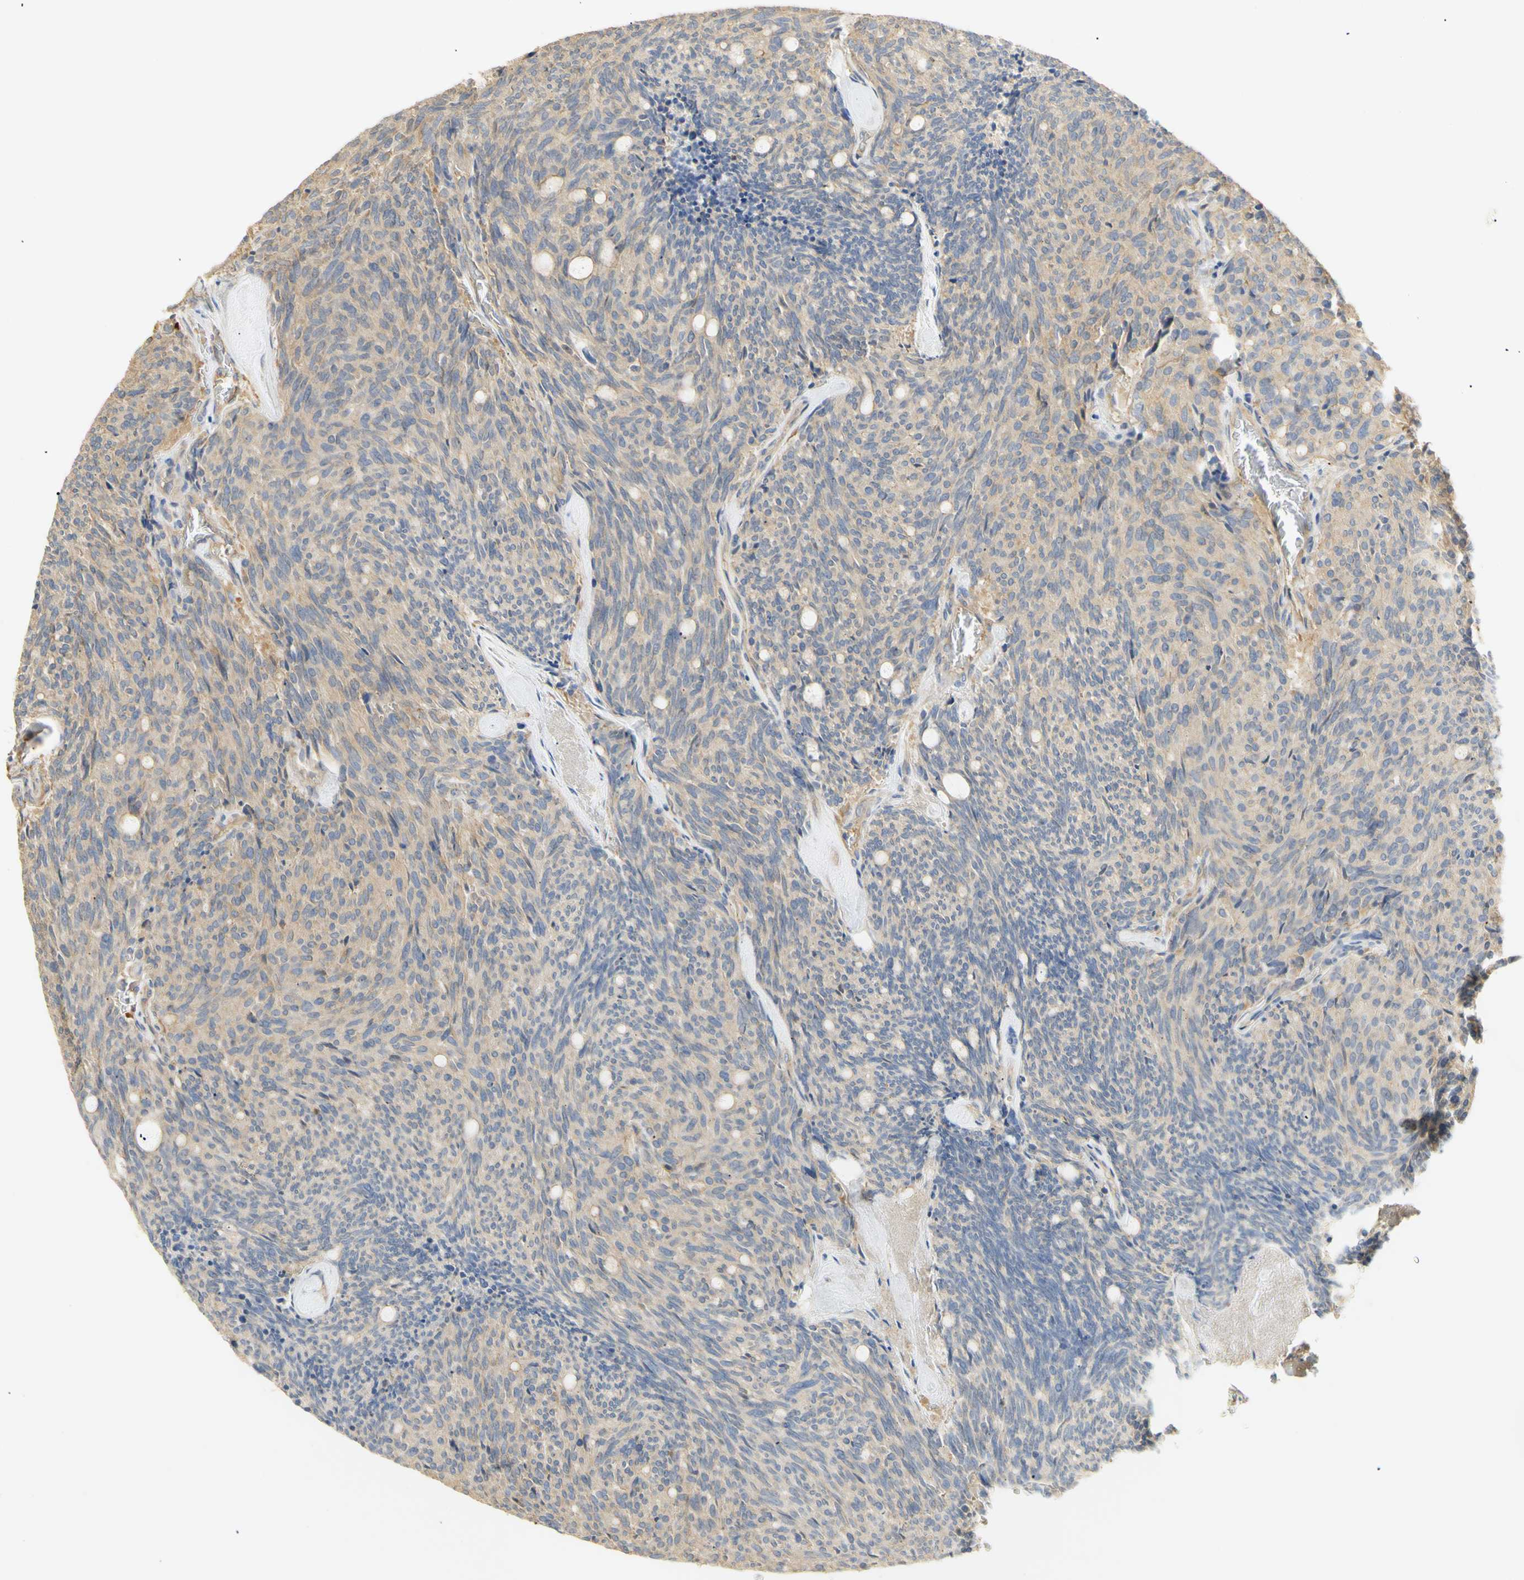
{"staining": {"intensity": "weak", "quantity": "<25%", "location": "cytoplasmic/membranous"}, "tissue": "carcinoid", "cell_type": "Tumor cells", "image_type": "cancer", "snomed": [{"axis": "morphology", "description": "Carcinoid, malignant, NOS"}, {"axis": "topography", "description": "Pancreas"}], "caption": "Carcinoid was stained to show a protein in brown. There is no significant expression in tumor cells.", "gene": "KCNE4", "patient": {"sex": "female", "age": 54}}